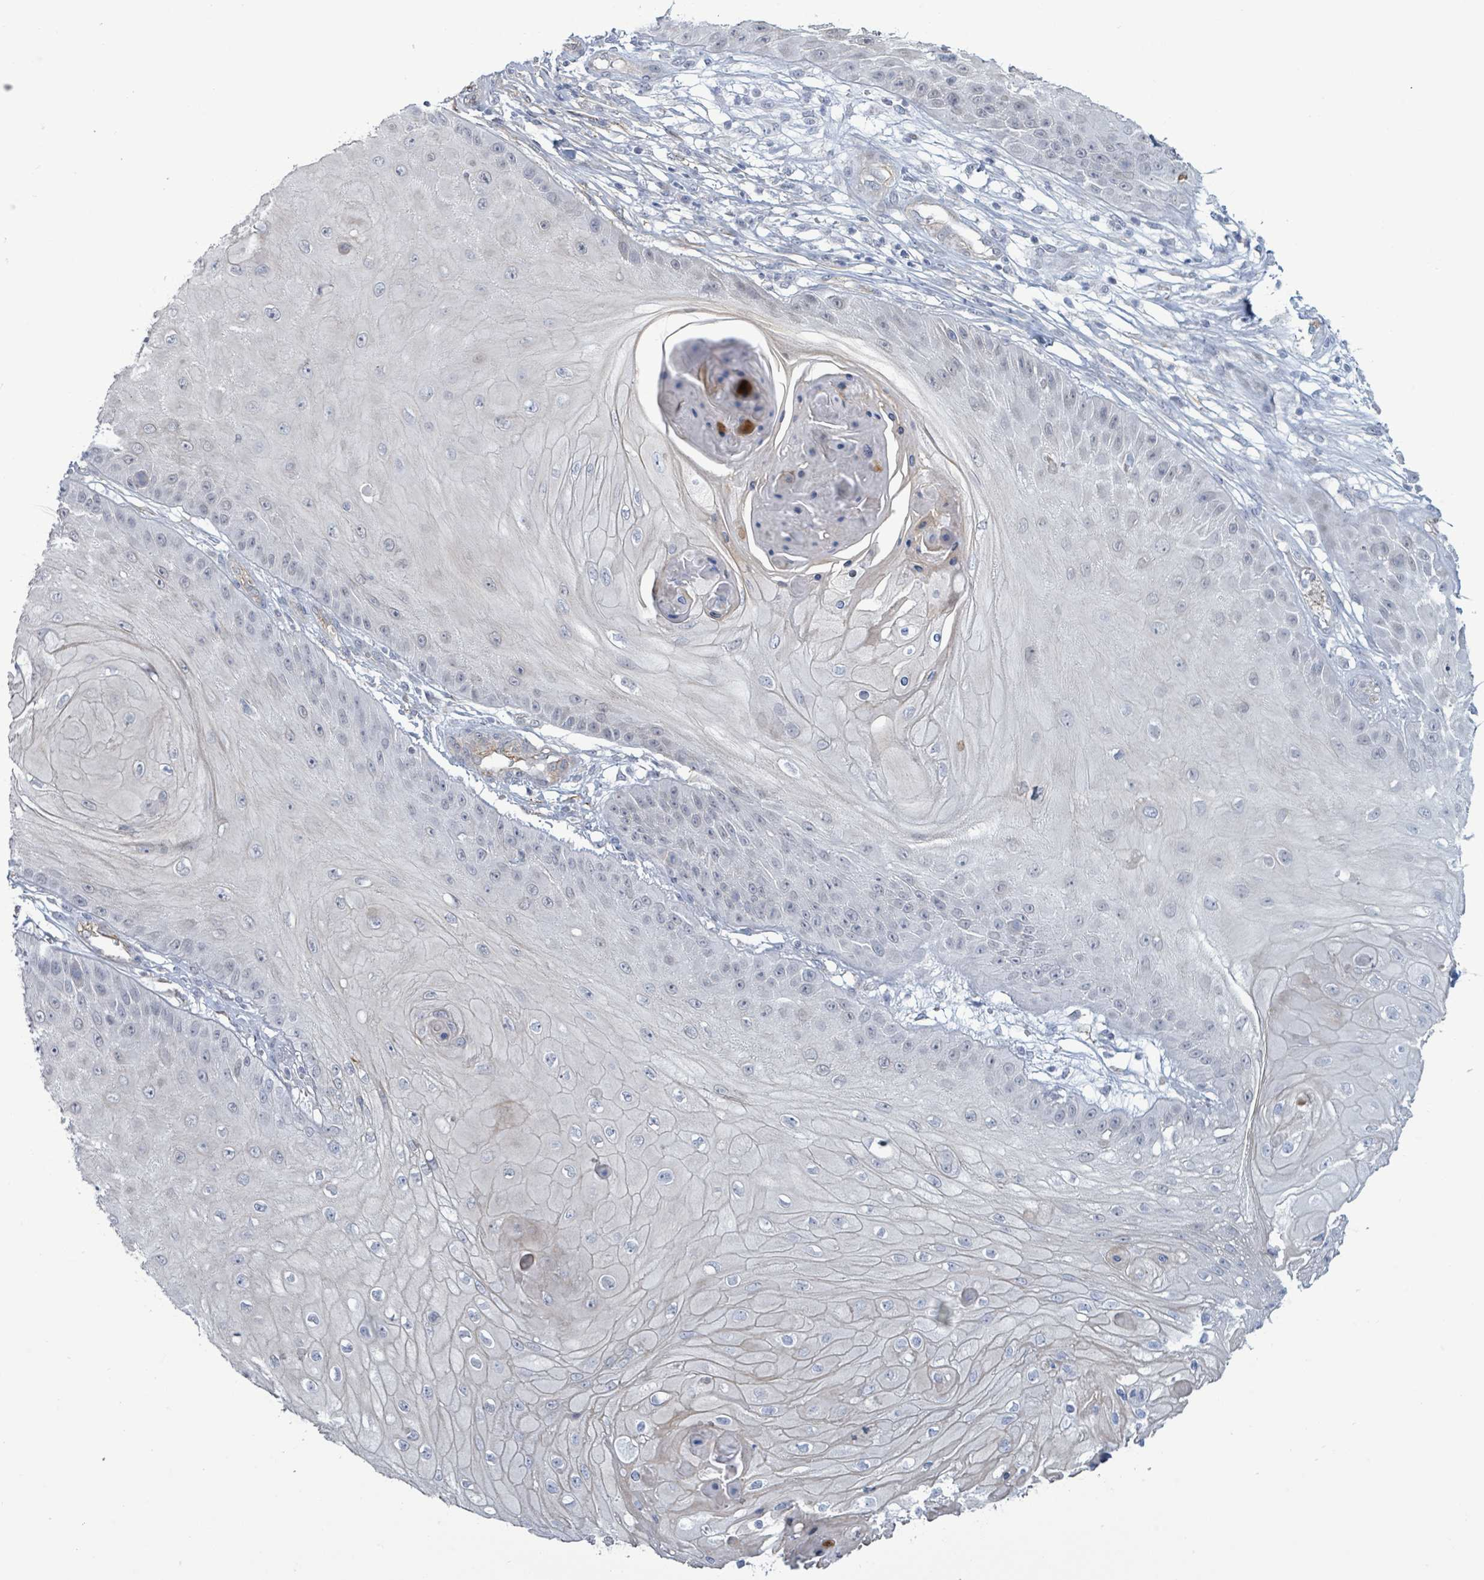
{"staining": {"intensity": "negative", "quantity": "none", "location": "none"}, "tissue": "skin cancer", "cell_type": "Tumor cells", "image_type": "cancer", "snomed": [{"axis": "morphology", "description": "Squamous cell carcinoma, NOS"}, {"axis": "topography", "description": "Skin"}], "caption": "IHC micrograph of skin cancer stained for a protein (brown), which exhibits no positivity in tumor cells.", "gene": "DMRTC1B", "patient": {"sex": "male", "age": 70}}